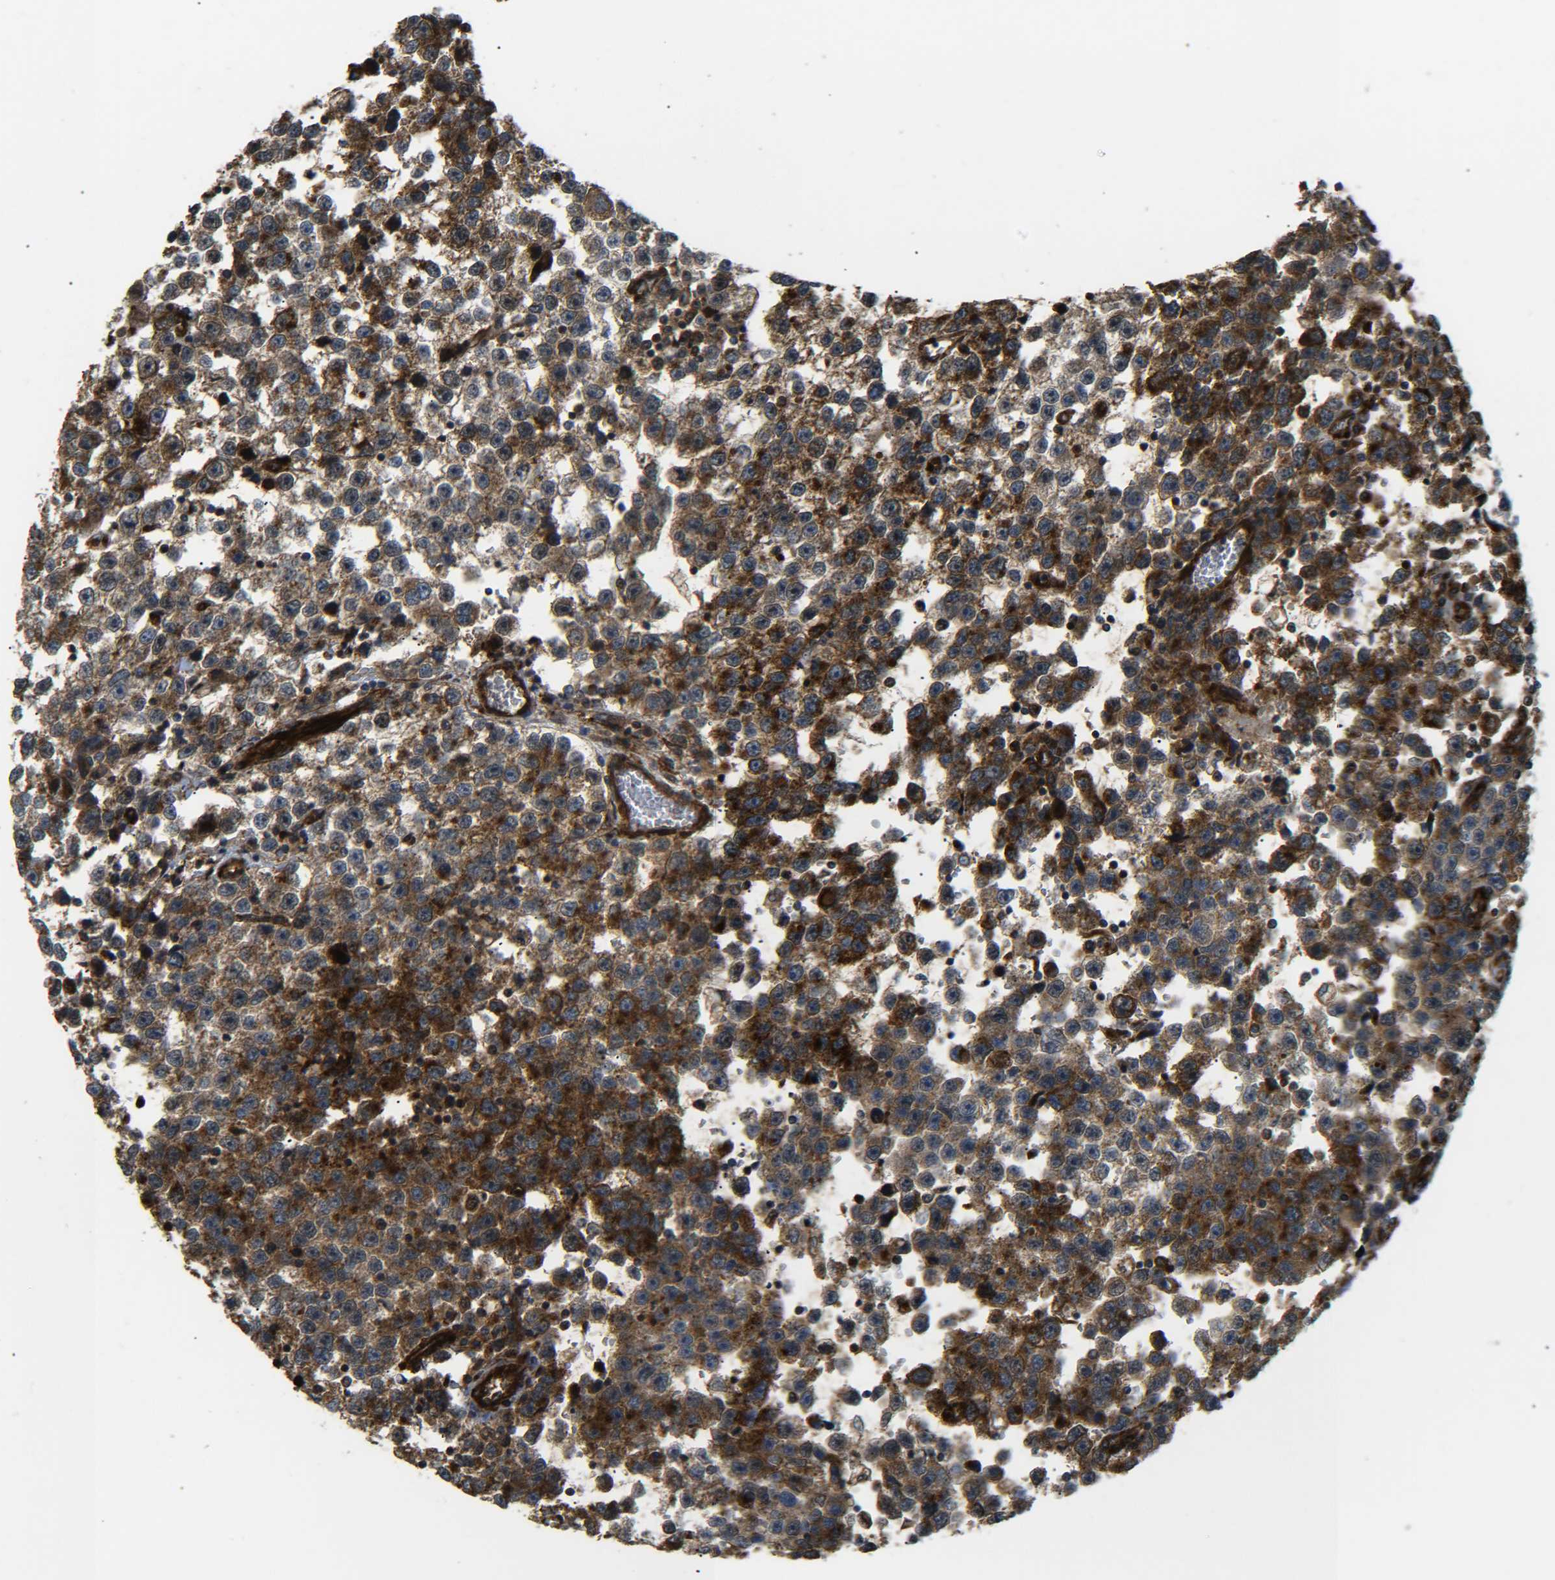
{"staining": {"intensity": "moderate", "quantity": ">75%", "location": "cytoplasmic/membranous"}, "tissue": "testis cancer", "cell_type": "Tumor cells", "image_type": "cancer", "snomed": [{"axis": "morphology", "description": "Seminoma, NOS"}, {"axis": "topography", "description": "Testis"}], "caption": "Protein staining of testis cancer tissue demonstrates moderate cytoplasmic/membranous expression in about >75% of tumor cells. Nuclei are stained in blue.", "gene": "ECE1", "patient": {"sex": "male", "age": 33}}